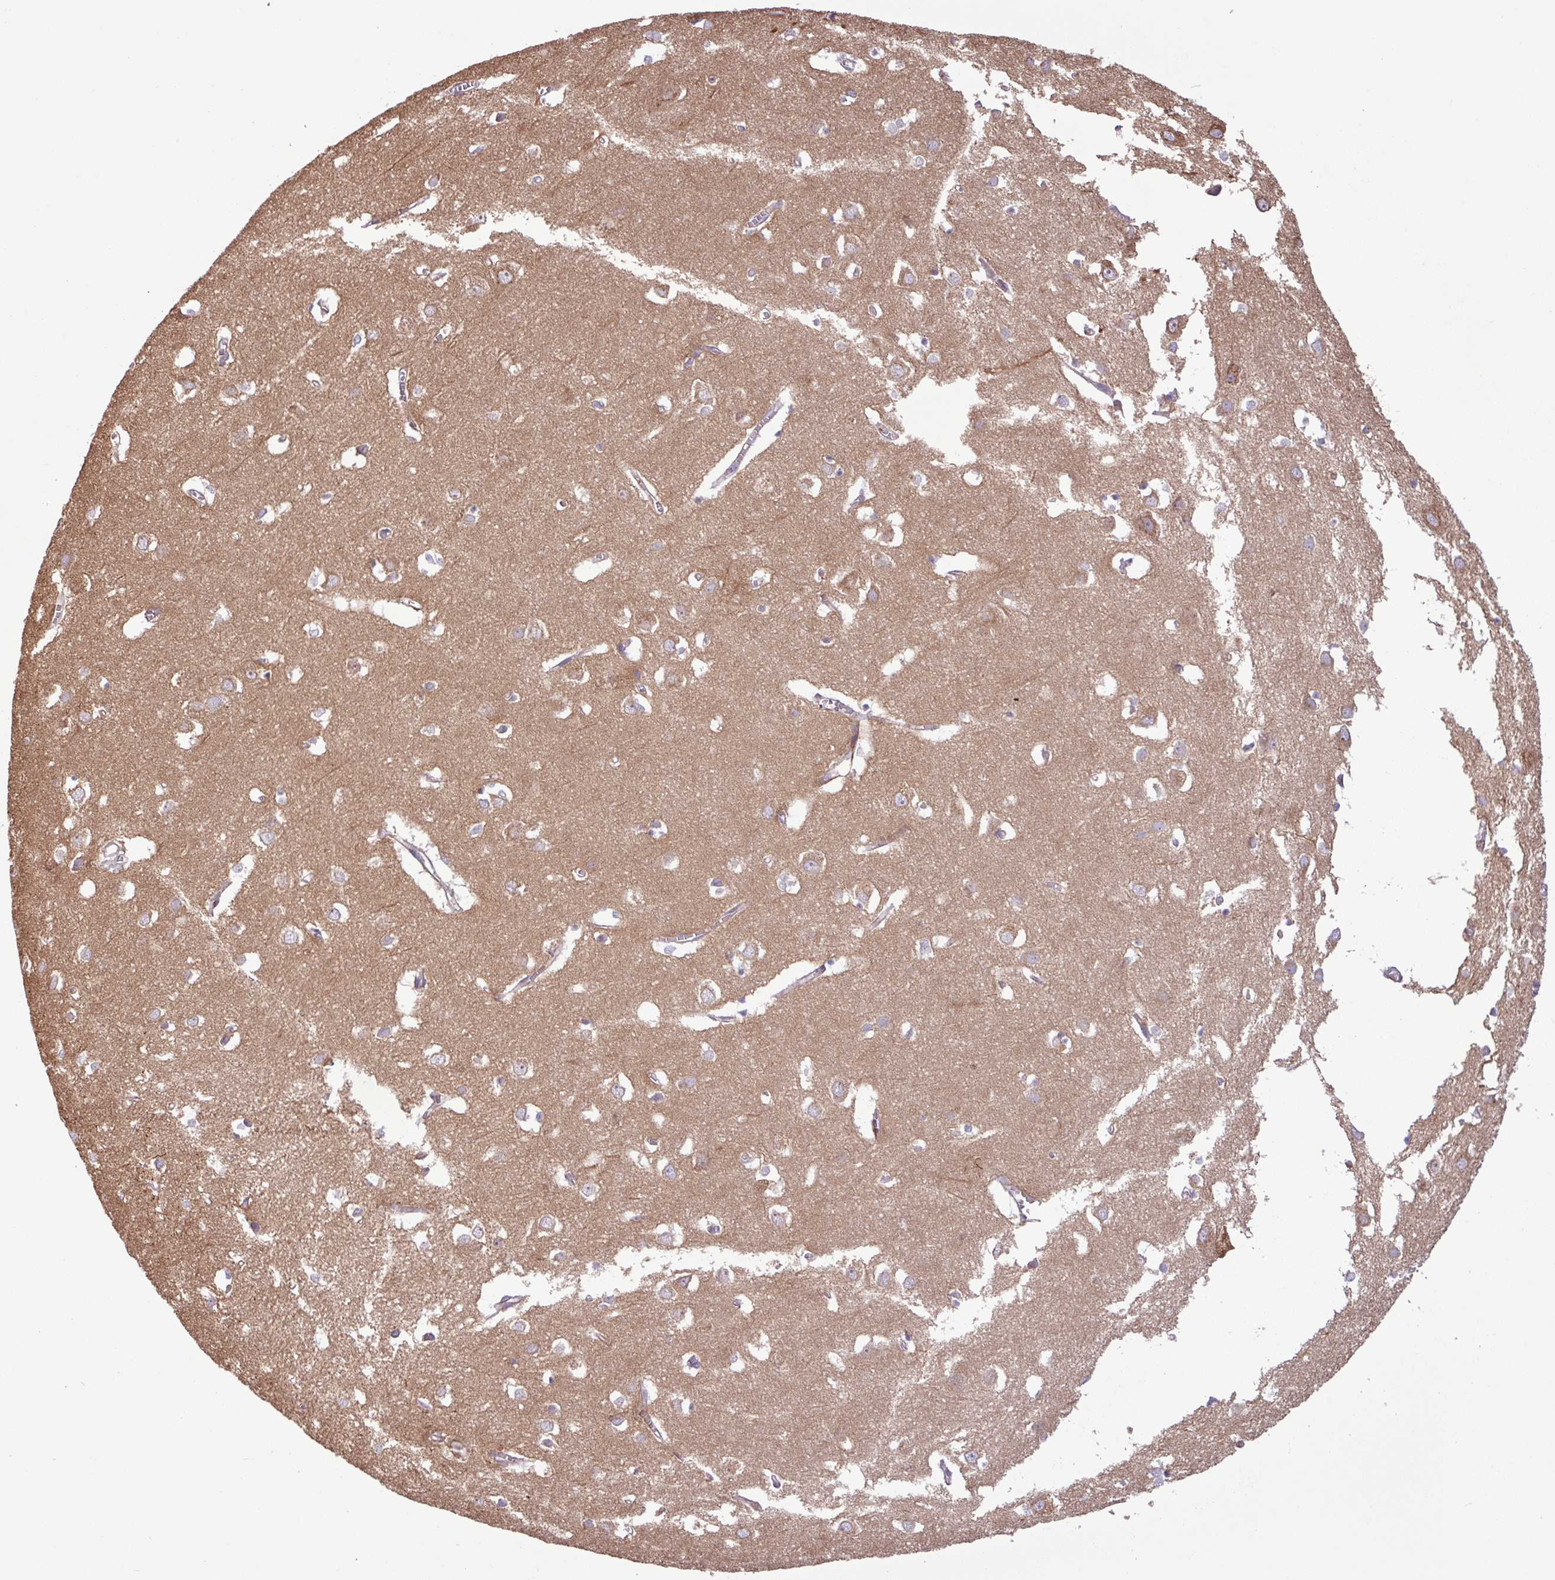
{"staining": {"intensity": "weak", "quantity": ">75%", "location": "cytoplasmic/membranous"}, "tissue": "cerebral cortex", "cell_type": "Endothelial cells", "image_type": "normal", "snomed": [{"axis": "morphology", "description": "Normal tissue, NOS"}, {"axis": "topography", "description": "Cerebral cortex"}], "caption": "Endothelial cells demonstrate low levels of weak cytoplasmic/membranous staining in about >75% of cells in benign human cerebral cortex.", "gene": "RAB19", "patient": {"sex": "male", "age": 70}}